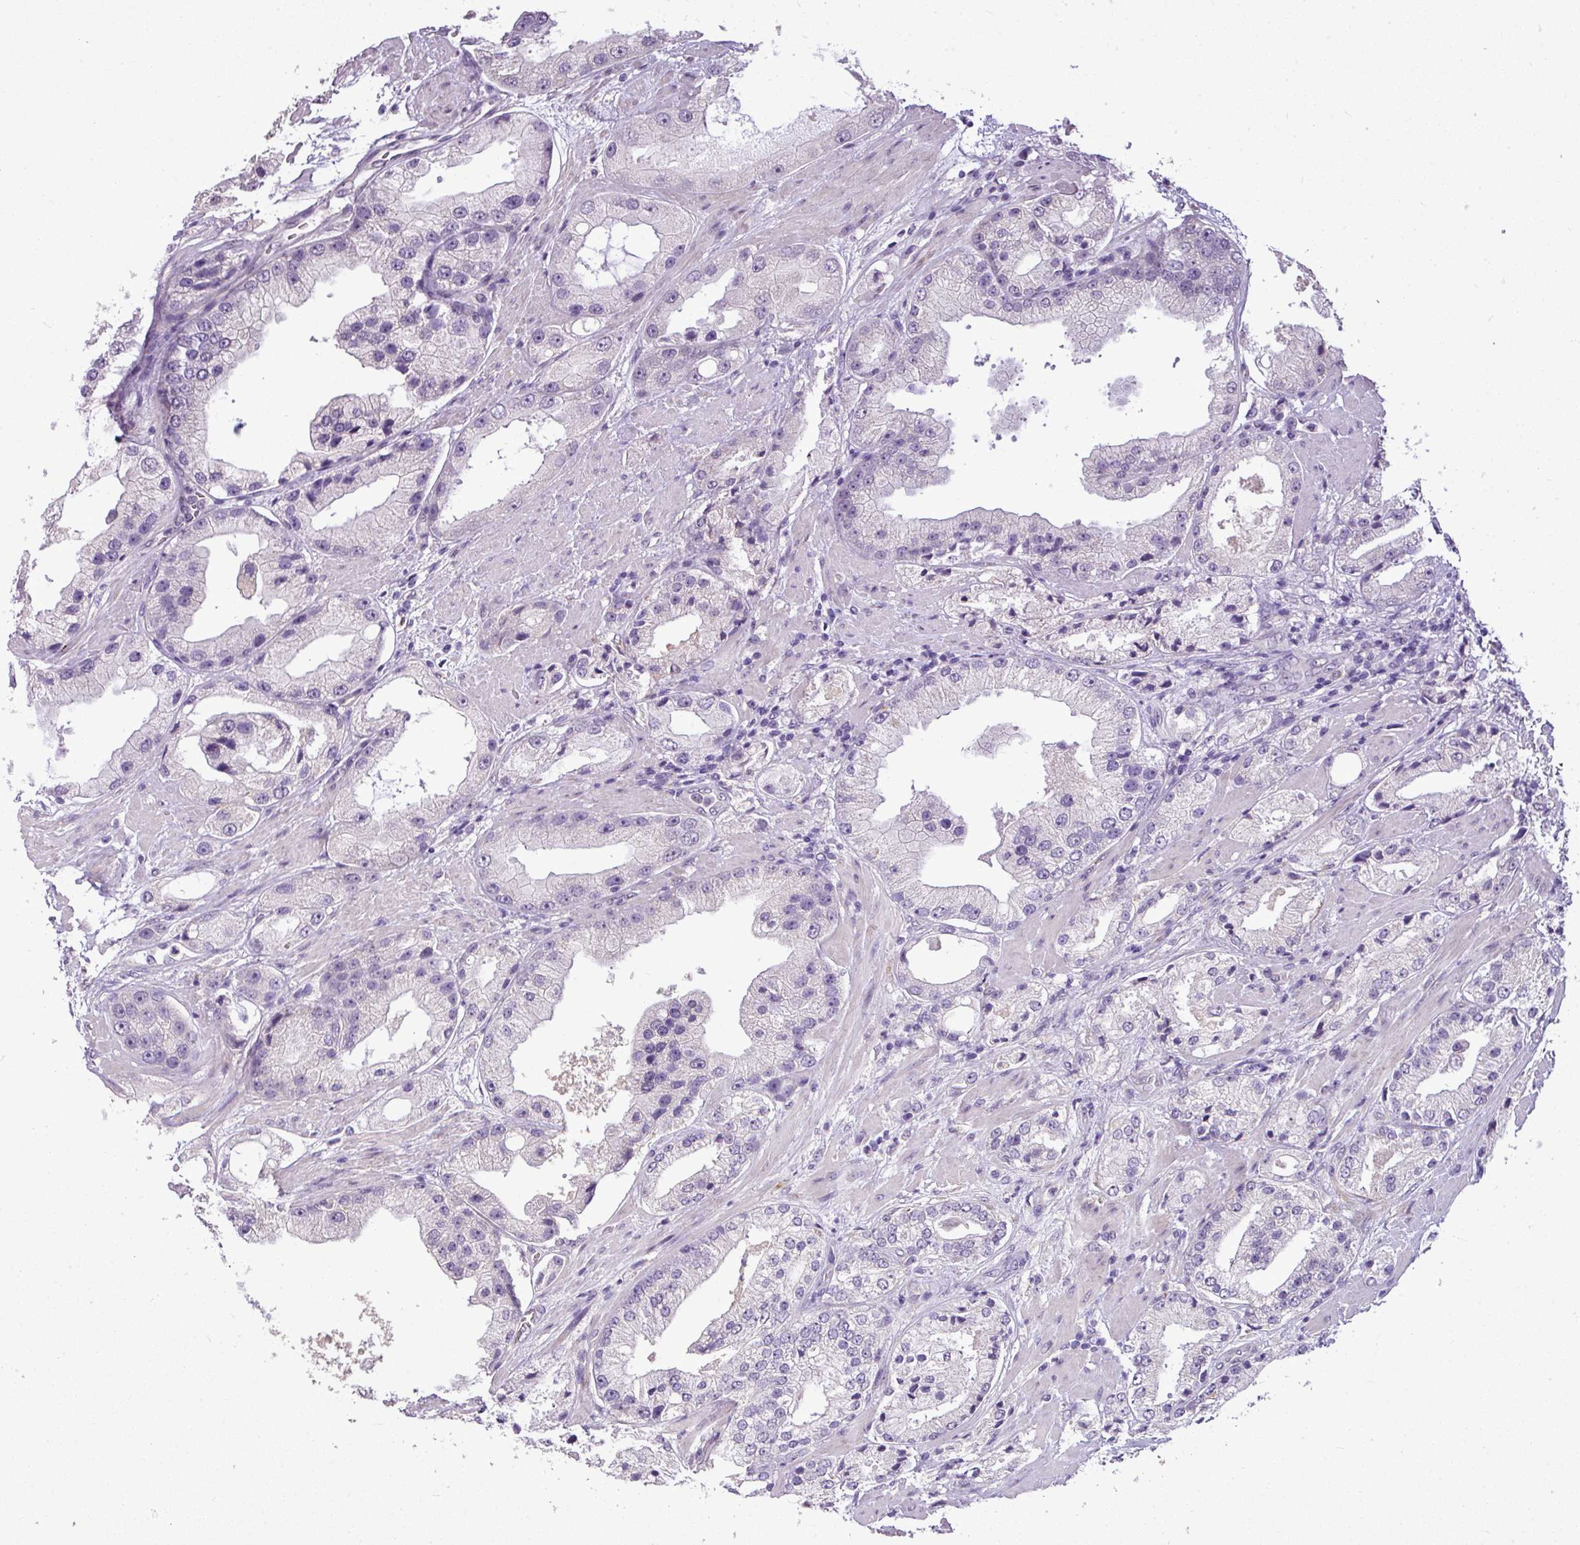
{"staining": {"intensity": "negative", "quantity": "none", "location": "none"}, "tissue": "prostate cancer", "cell_type": "Tumor cells", "image_type": "cancer", "snomed": [{"axis": "morphology", "description": "Adenocarcinoma, Low grade"}, {"axis": "topography", "description": "Prostate"}], "caption": "An image of human prostate low-grade adenocarcinoma is negative for staining in tumor cells.", "gene": "ALDH2", "patient": {"sex": "male", "age": 67}}